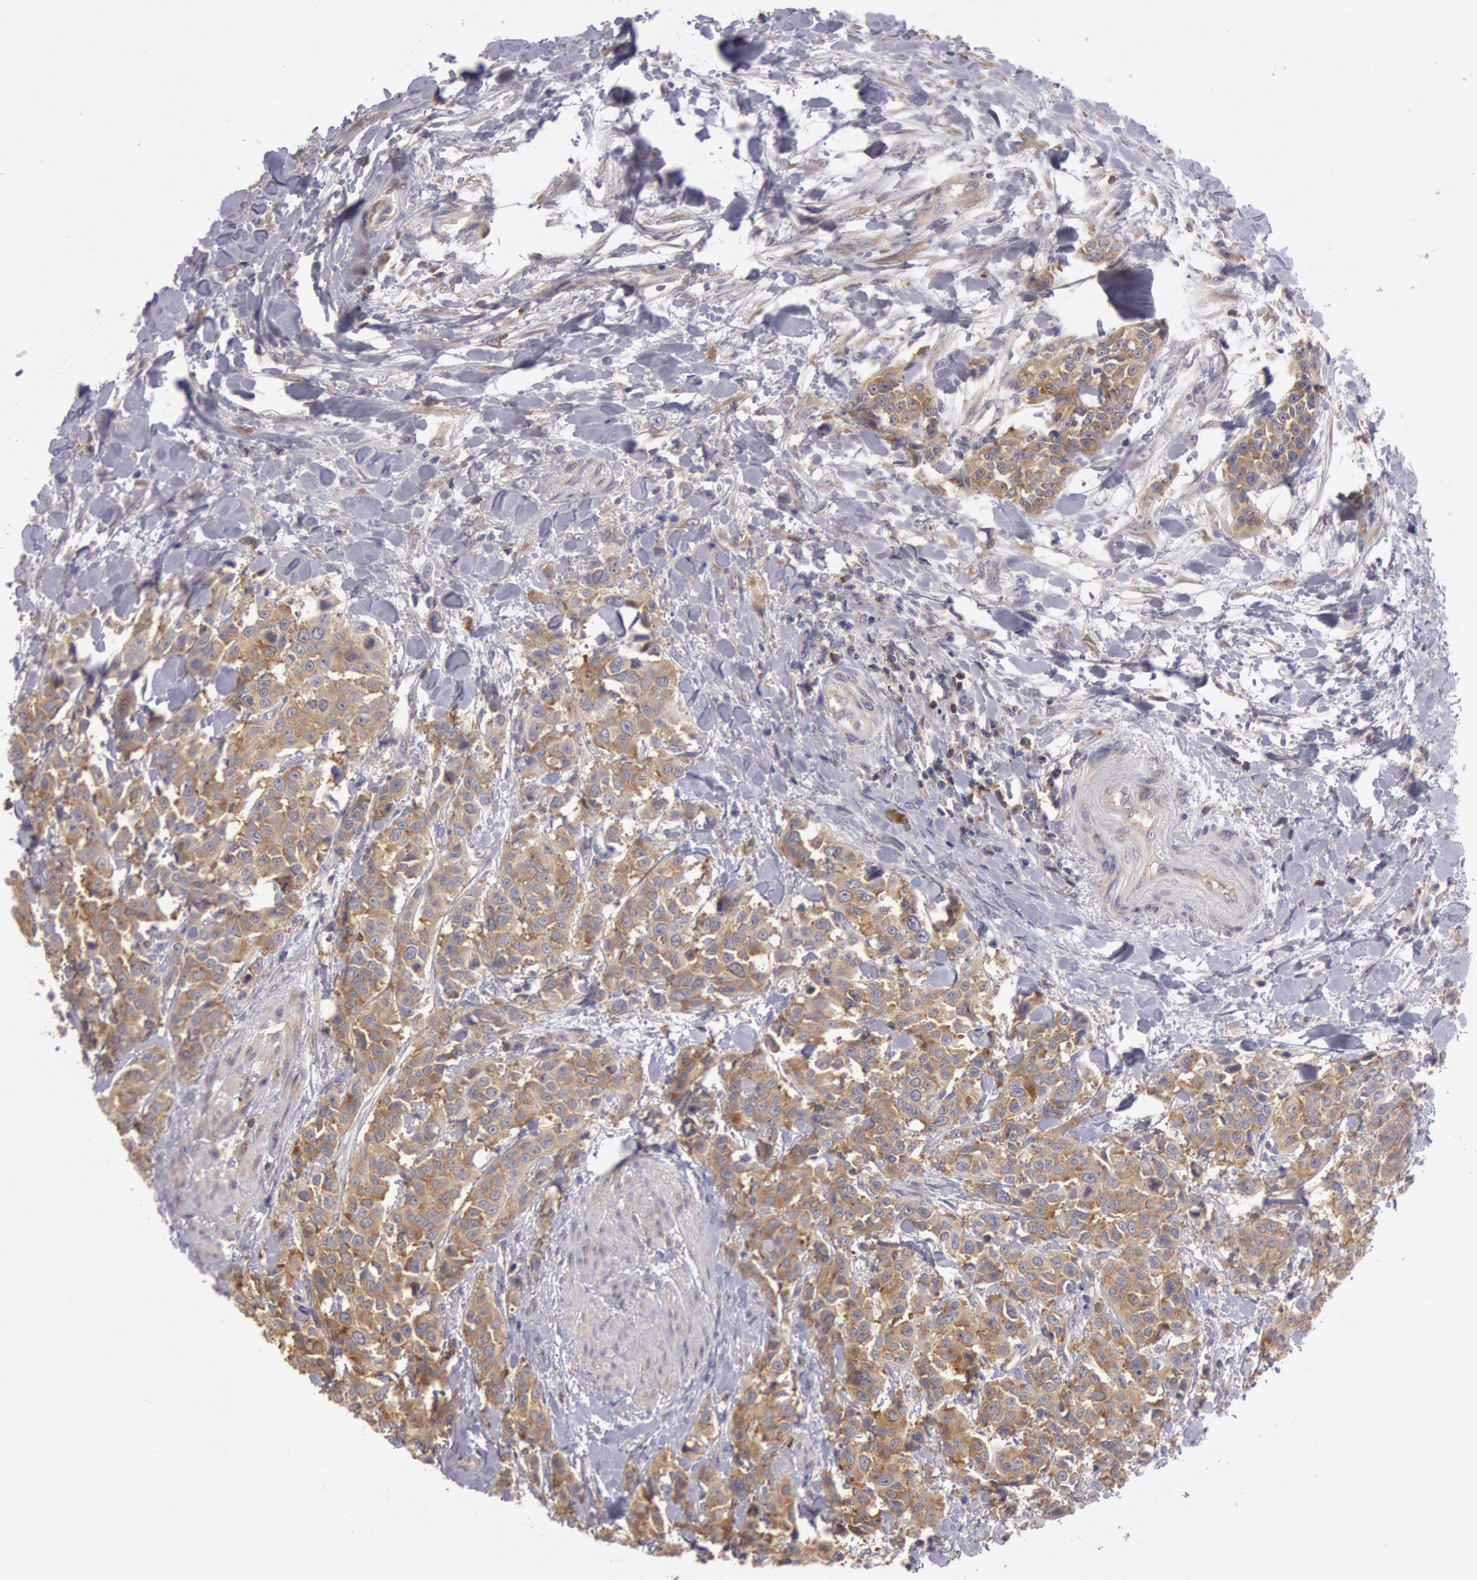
{"staining": {"intensity": "moderate", "quantity": ">75%", "location": "cytoplasmic/membranous"}, "tissue": "urothelial cancer", "cell_type": "Tumor cells", "image_type": "cancer", "snomed": [{"axis": "morphology", "description": "Urothelial carcinoma, High grade"}, {"axis": "topography", "description": "Urinary bladder"}], "caption": "A photomicrograph of human urothelial cancer stained for a protein shows moderate cytoplasmic/membranous brown staining in tumor cells. The staining was performed using DAB to visualize the protein expression in brown, while the nuclei were stained in blue with hematoxylin (Magnification: 20x).", "gene": "NMT2", "patient": {"sex": "male", "age": 56}}